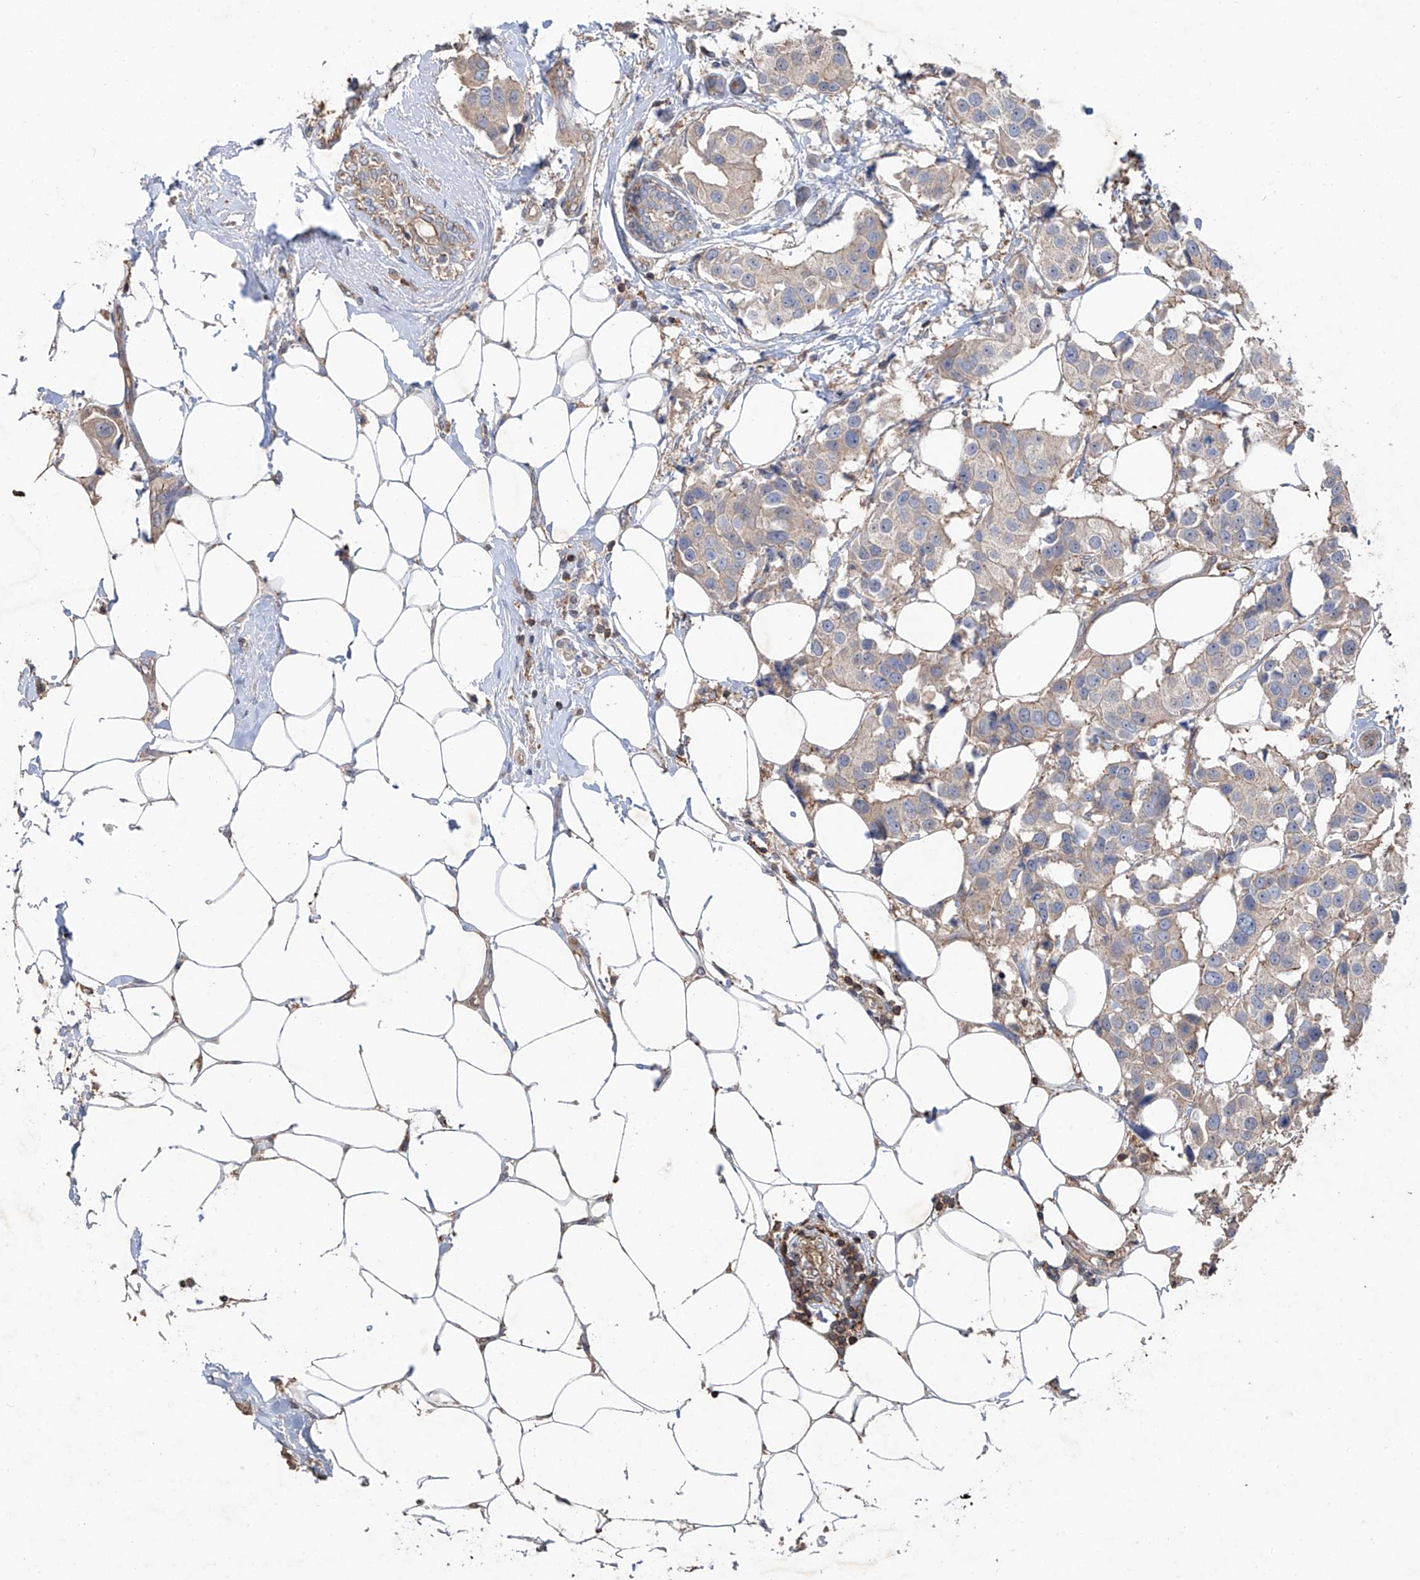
{"staining": {"intensity": "weak", "quantity": "<25%", "location": "cytoplasmic/membranous"}, "tissue": "breast cancer", "cell_type": "Tumor cells", "image_type": "cancer", "snomed": [{"axis": "morphology", "description": "Normal tissue, NOS"}, {"axis": "morphology", "description": "Duct carcinoma"}, {"axis": "topography", "description": "Breast"}], "caption": "This is a image of IHC staining of breast cancer, which shows no expression in tumor cells. (DAB (3,3'-diaminobenzidine) IHC, high magnification).", "gene": "EDN1", "patient": {"sex": "female", "age": 39}}